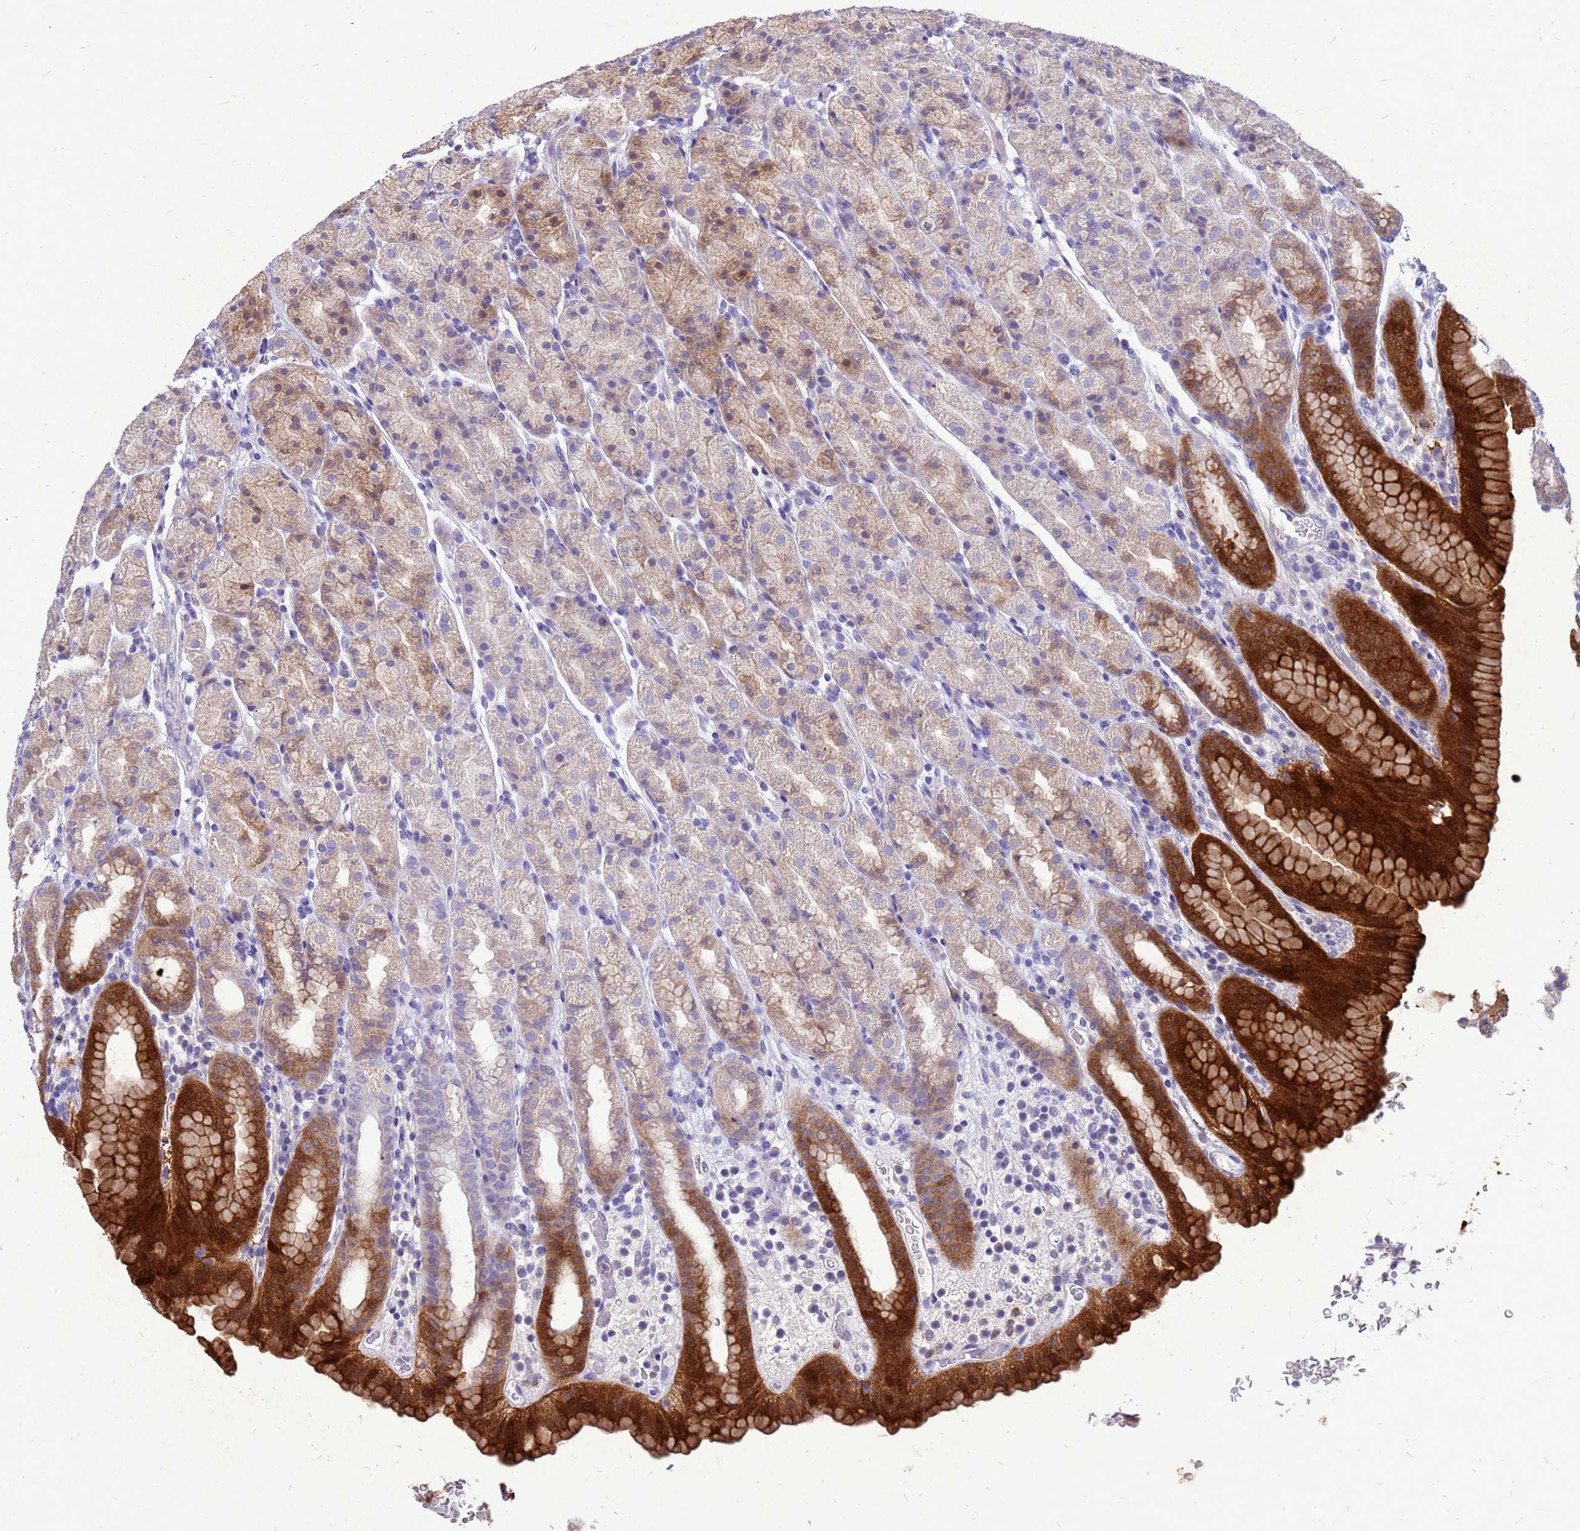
{"staining": {"intensity": "strong", "quantity": "25%-75%", "location": "cytoplasmic/membranous,nuclear"}, "tissue": "stomach", "cell_type": "Glandular cells", "image_type": "normal", "snomed": [{"axis": "morphology", "description": "Normal tissue, NOS"}, {"axis": "topography", "description": "Stomach, upper"}], "caption": "IHC micrograph of normal human stomach stained for a protein (brown), which displays high levels of strong cytoplasmic/membranous,nuclear expression in approximately 25%-75% of glandular cells.", "gene": "AKR1C1", "patient": {"sex": "male", "age": 68}}